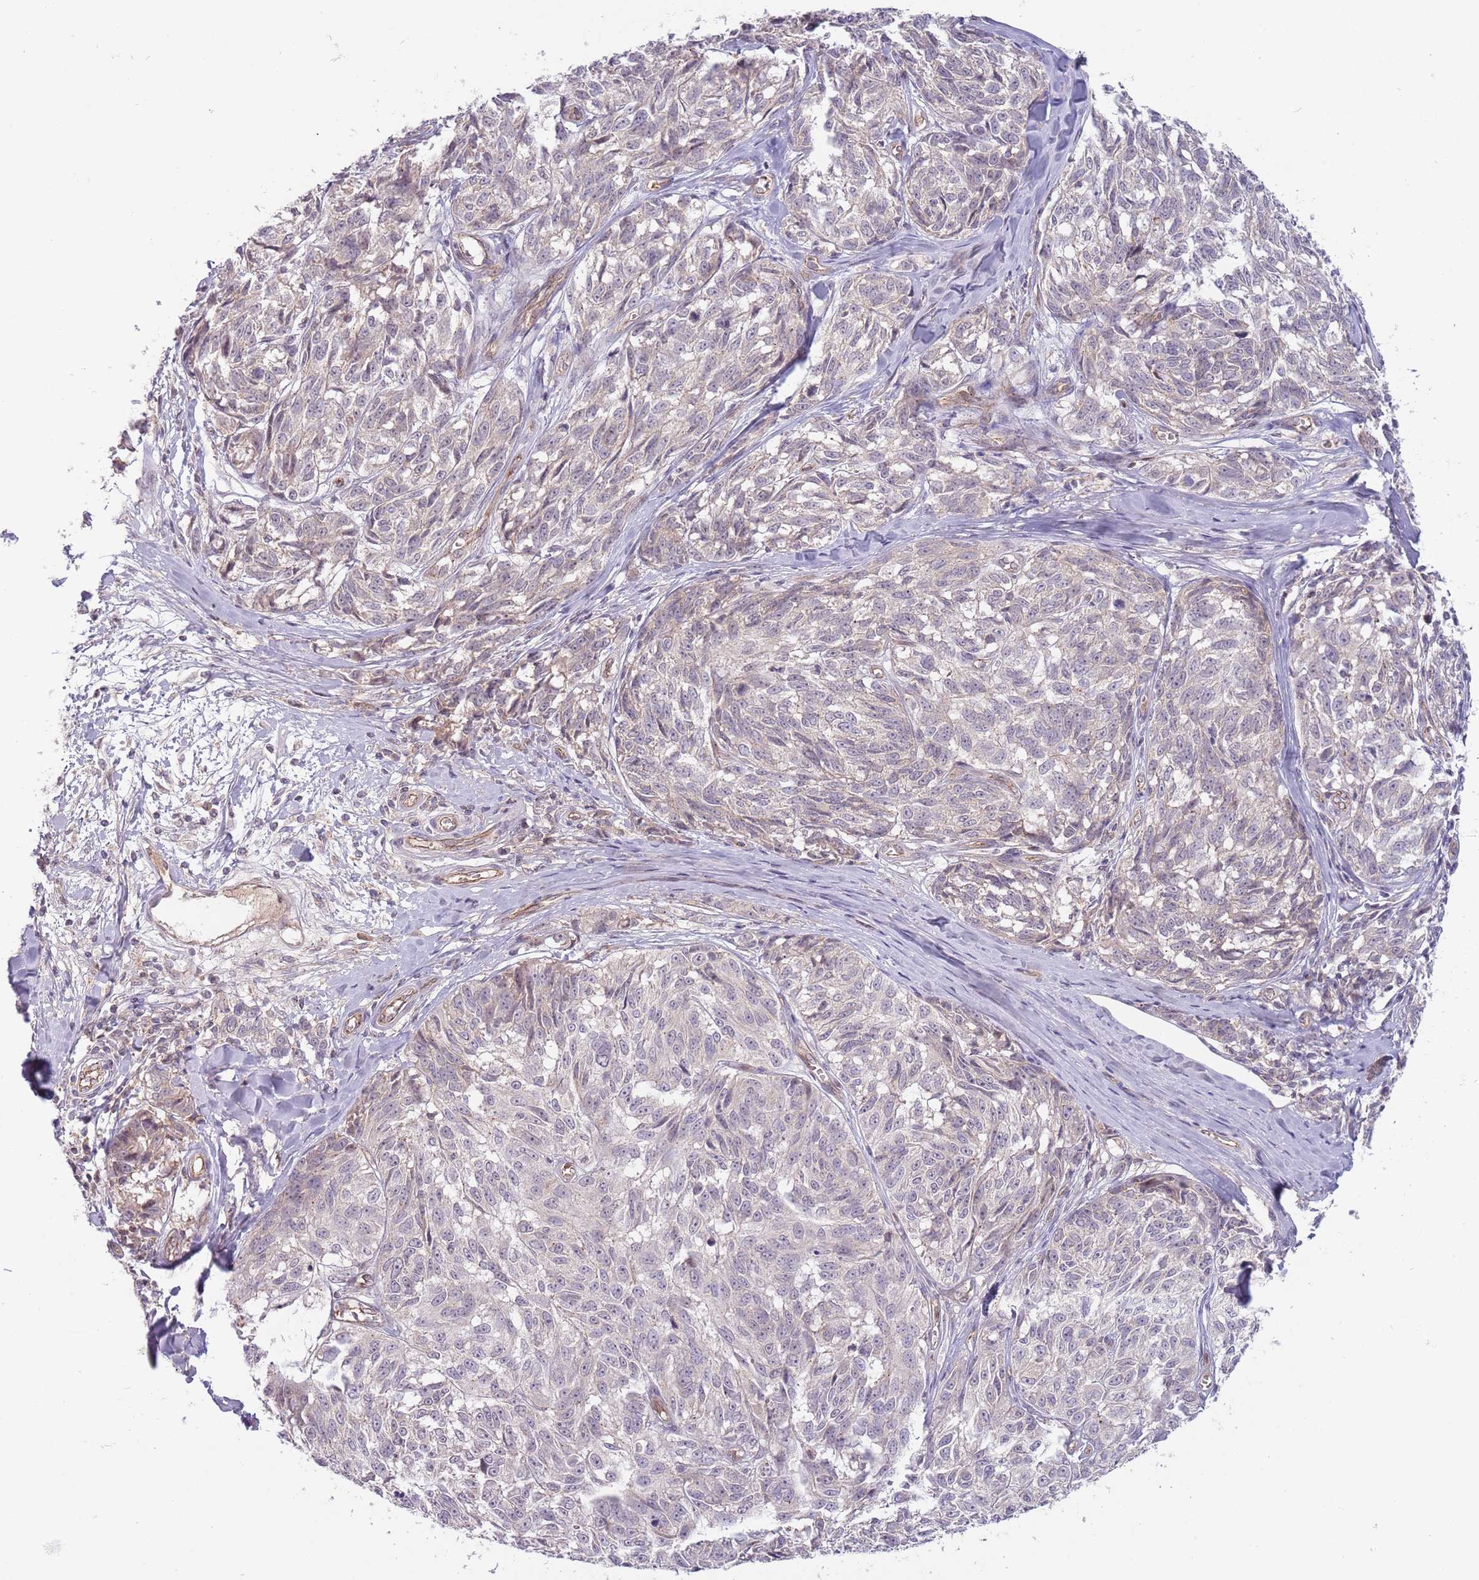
{"staining": {"intensity": "negative", "quantity": "none", "location": "none"}, "tissue": "melanoma", "cell_type": "Tumor cells", "image_type": "cancer", "snomed": [{"axis": "morphology", "description": "Normal tissue, NOS"}, {"axis": "morphology", "description": "Malignant melanoma, NOS"}, {"axis": "topography", "description": "Skin"}], "caption": "Protein analysis of melanoma displays no significant expression in tumor cells.", "gene": "SAV1", "patient": {"sex": "female", "age": 64}}